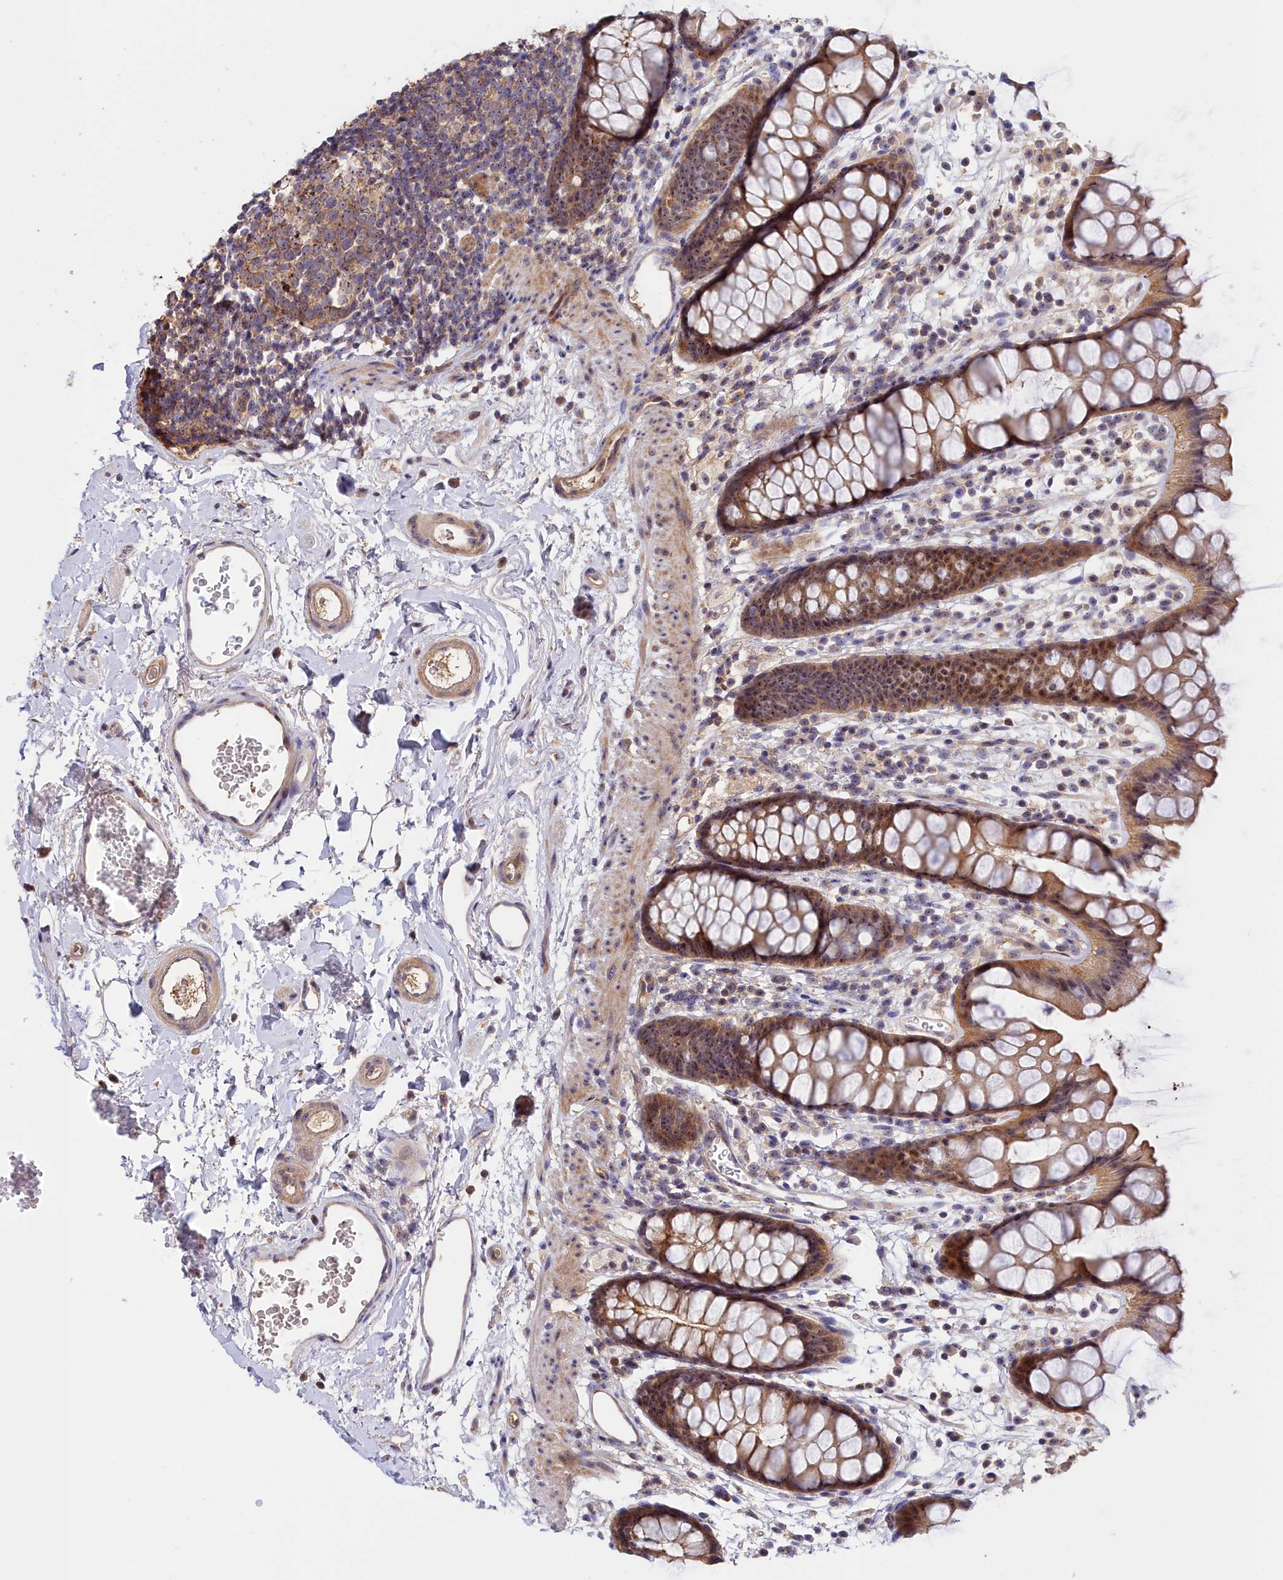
{"staining": {"intensity": "moderate", "quantity": ">75%", "location": "cytoplasmic/membranous"}, "tissue": "rectum", "cell_type": "Glandular cells", "image_type": "normal", "snomed": [{"axis": "morphology", "description": "Normal tissue, NOS"}, {"axis": "topography", "description": "Rectum"}], "caption": "DAB (3,3'-diaminobenzidine) immunohistochemical staining of benign human rectum reveals moderate cytoplasmic/membranous protein positivity in about >75% of glandular cells. (Brightfield microscopy of DAB IHC at high magnification).", "gene": "NEURL4", "patient": {"sex": "female", "age": 65}}